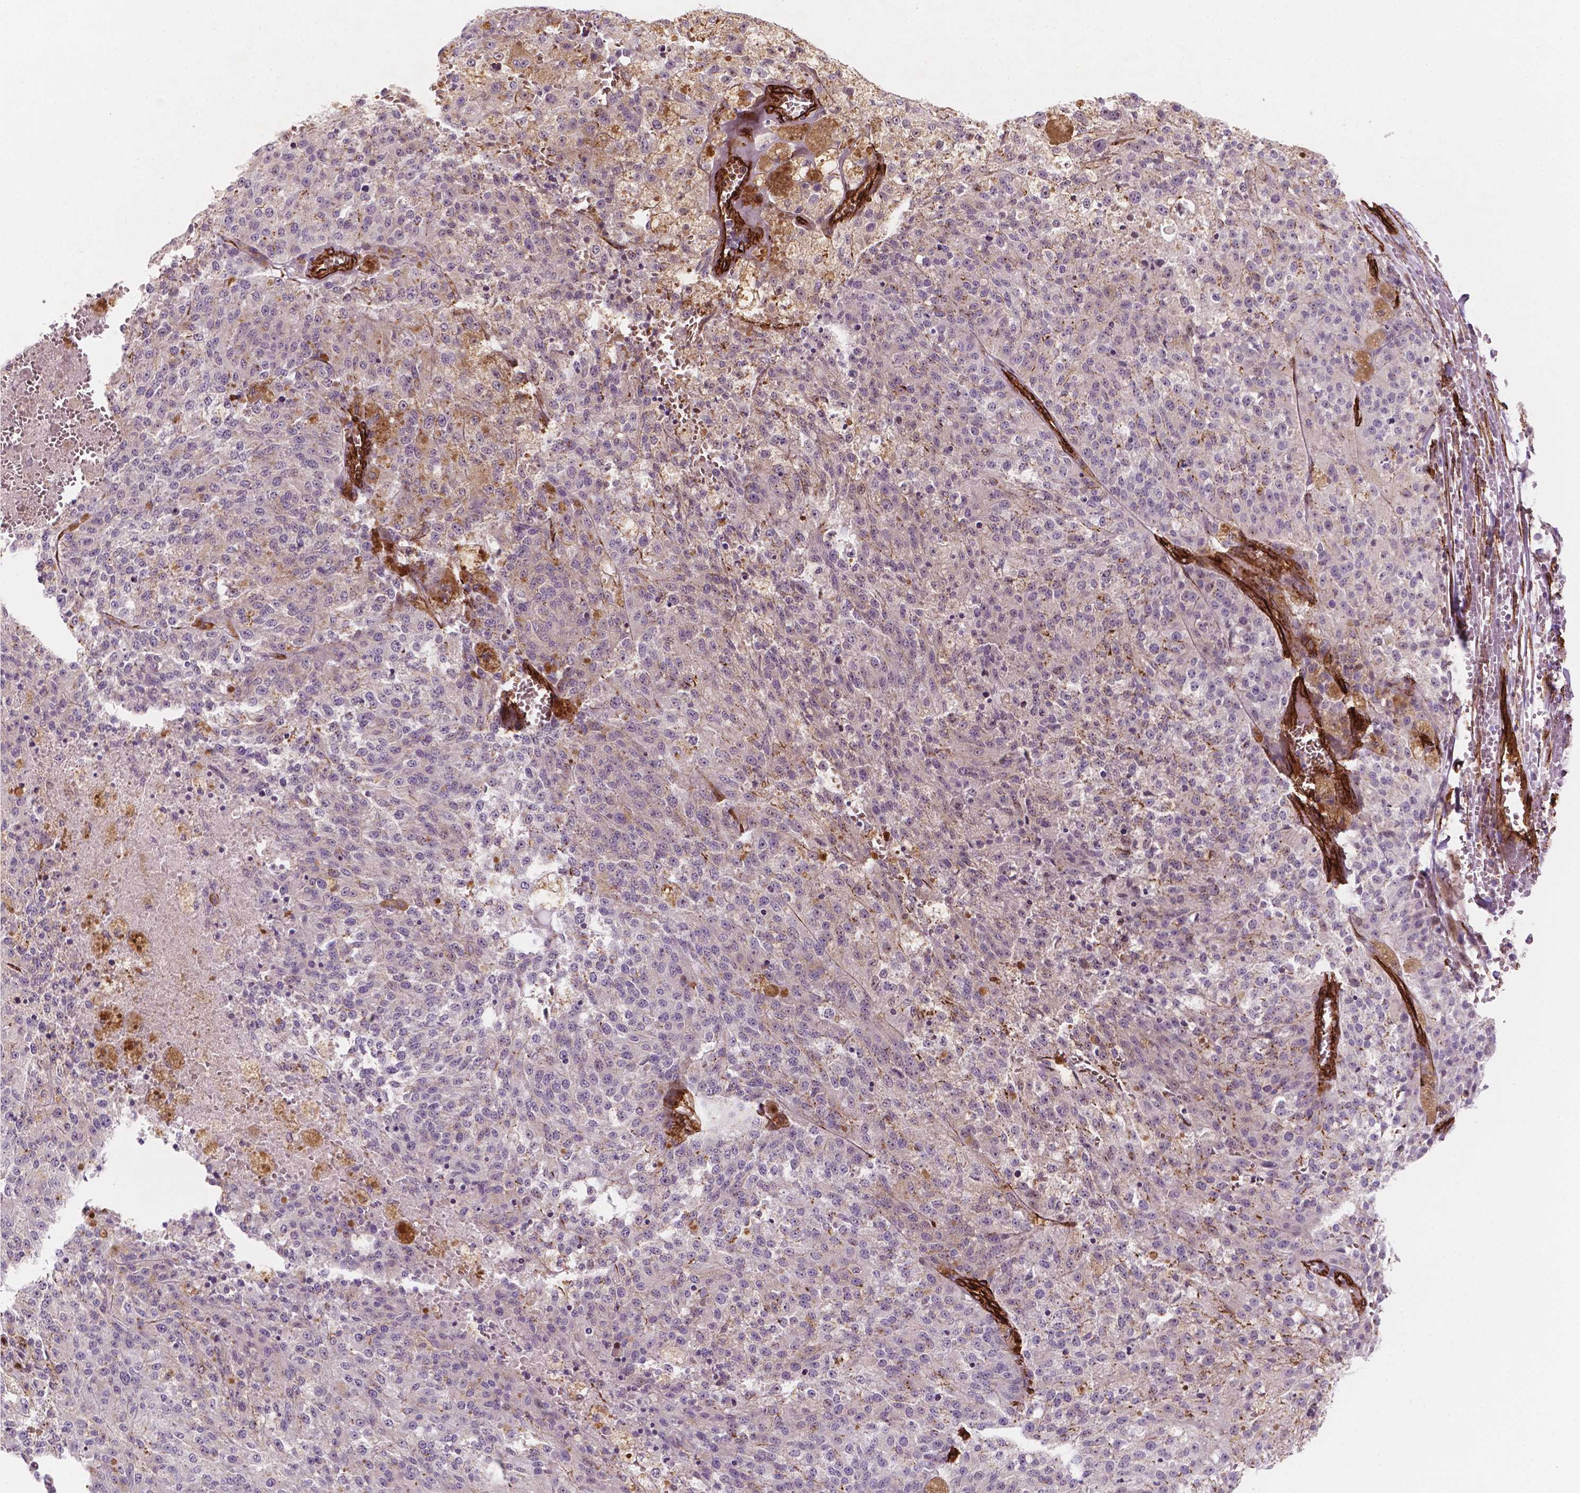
{"staining": {"intensity": "negative", "quantity": "none", "location": "none"}, "tissue": "melanoma", "cell_type": "Tumor cells", "image_type": "cancer", "snomed": [{"axis": "morphology", "description": "Malignant melanoma, Metastatic site"}, {"axis": "topography", "description": "Lymph node"}], "caption": "Malignant melanoma (metastatic site) was stained to show a protein in brown. There is no significant staining in tumor cells.", "gene": "EGFL8", "patient": {"sex": "female", "age": 64}}